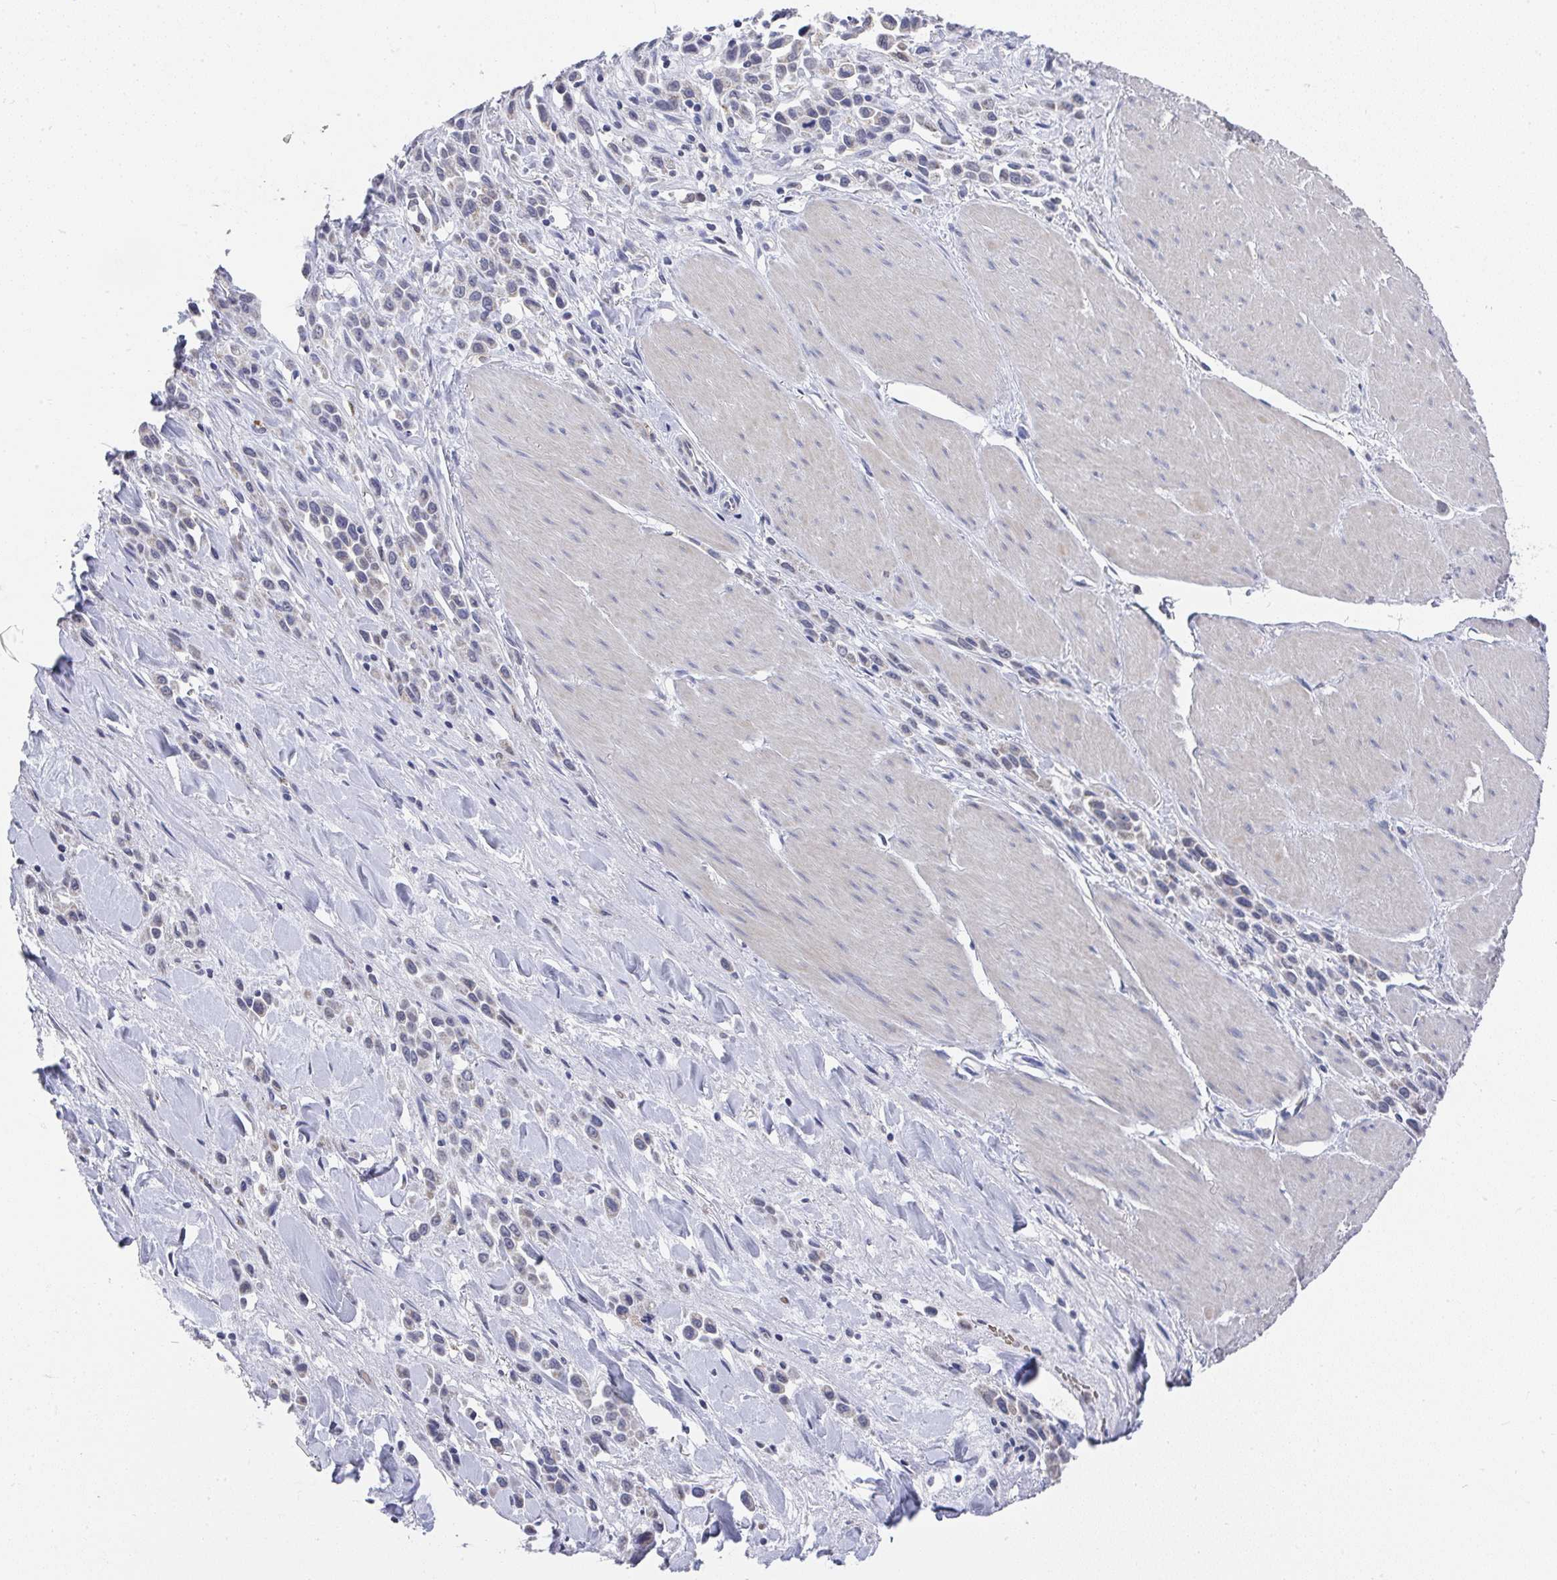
{"staining": {"intensity": "negative", "quantity": "none", "location": "none"}, "tissue": "stomach cancer", "cell_type": "Tumor cells", "image_type": "cancer", "snomed": [{"axis": "morphology", "description": "Adenocarcinoma, NOS"}, {"axis": "topography", "description": "Stomach"}], "caption": "Immunohistochemistry histopathology image of adenocarcinoma (stomach) stained for a protein (brown), which reveals no expression in tumor cells. (Stains: DAB immunohistochemistry with hematoxylin counter stain, Microscopy: brightfield microscopy at high magnification).", "gene": "NCF1", "patient": {"sex": "male", "age": 47}}